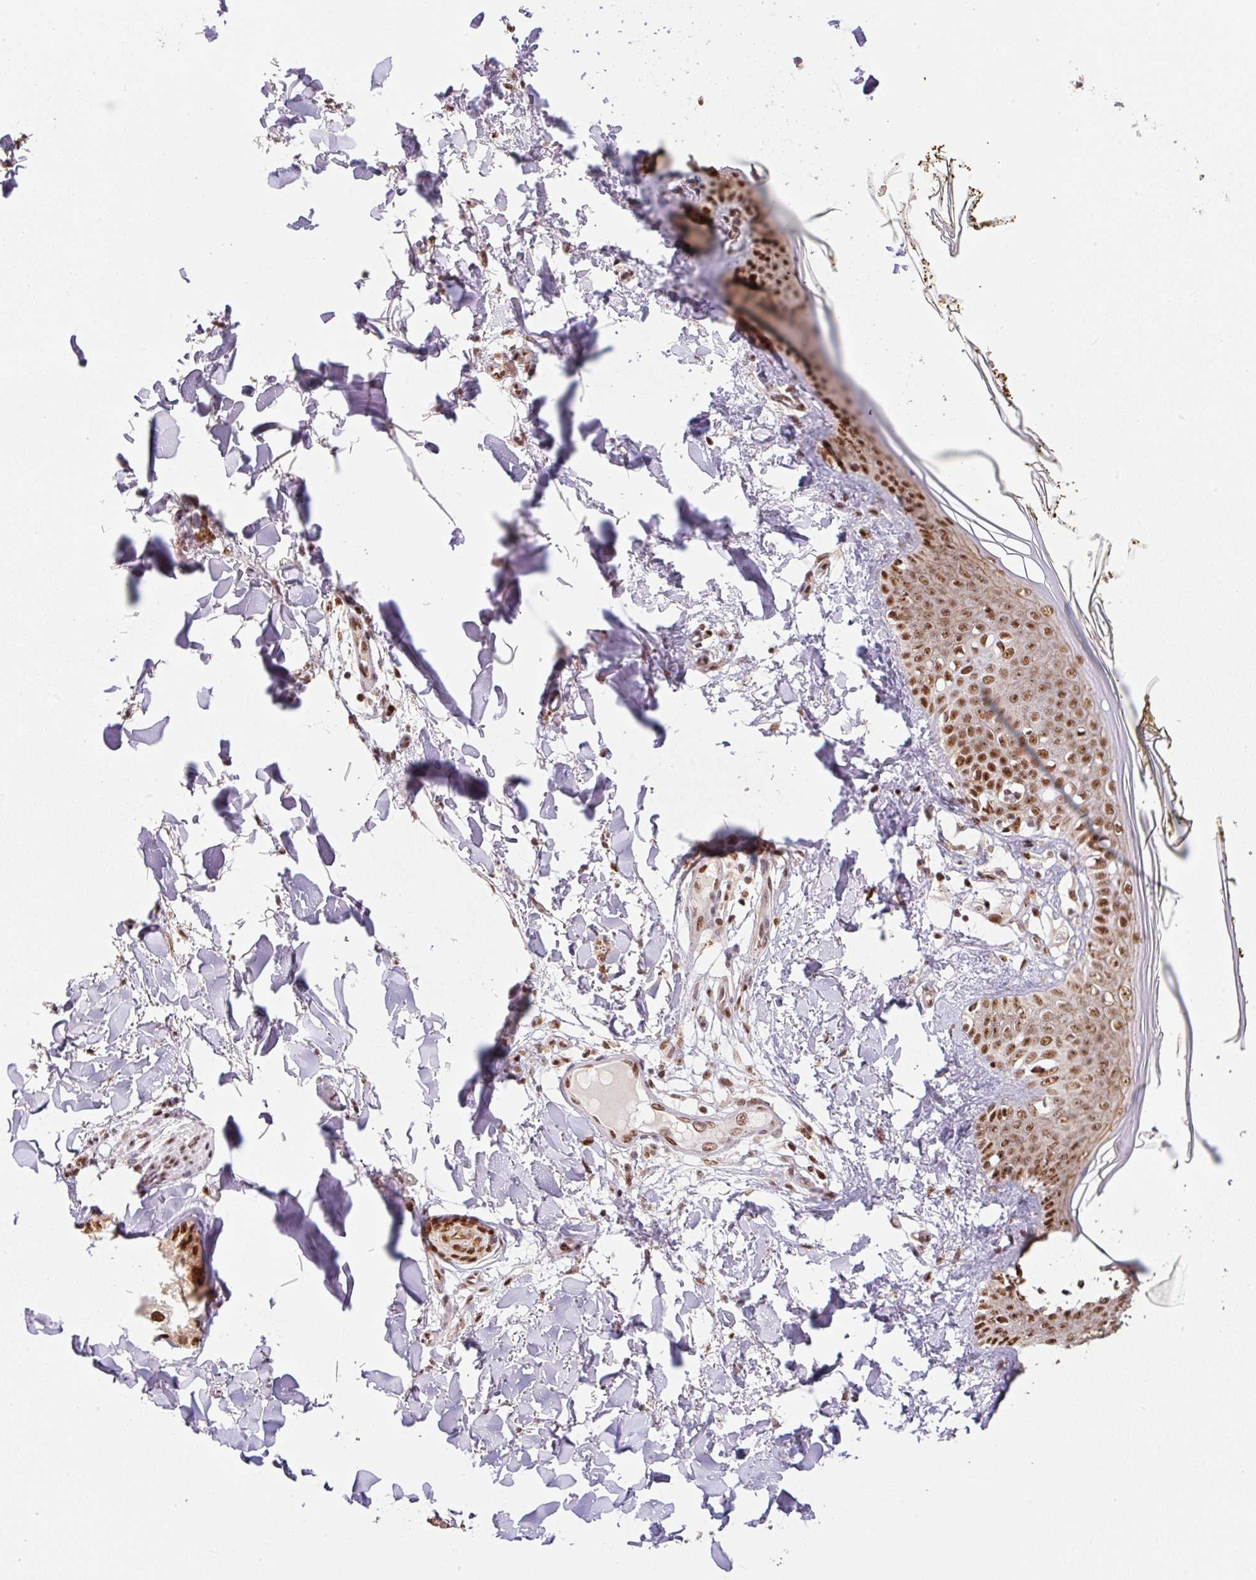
{"staining": {"intensity": "moderate", "quantity": ">75%", "location": "nuclear"}, "tissue": "skin", "cell_type": "Fibroblasts", "image_type": "normal", "snomed": [{"axis": "morphology", "description": "Normal tissue, NOS"}, {"axis": "topography", "description": "Skin"}], "caption": "This photomicrograph shows immunohistochemistry staining of benign skin, with medium moderate nuclear expression in approximately >75% of fibroblasts.", "gene": "GPR139", "patient": {"sex": "female", "age": 34}}